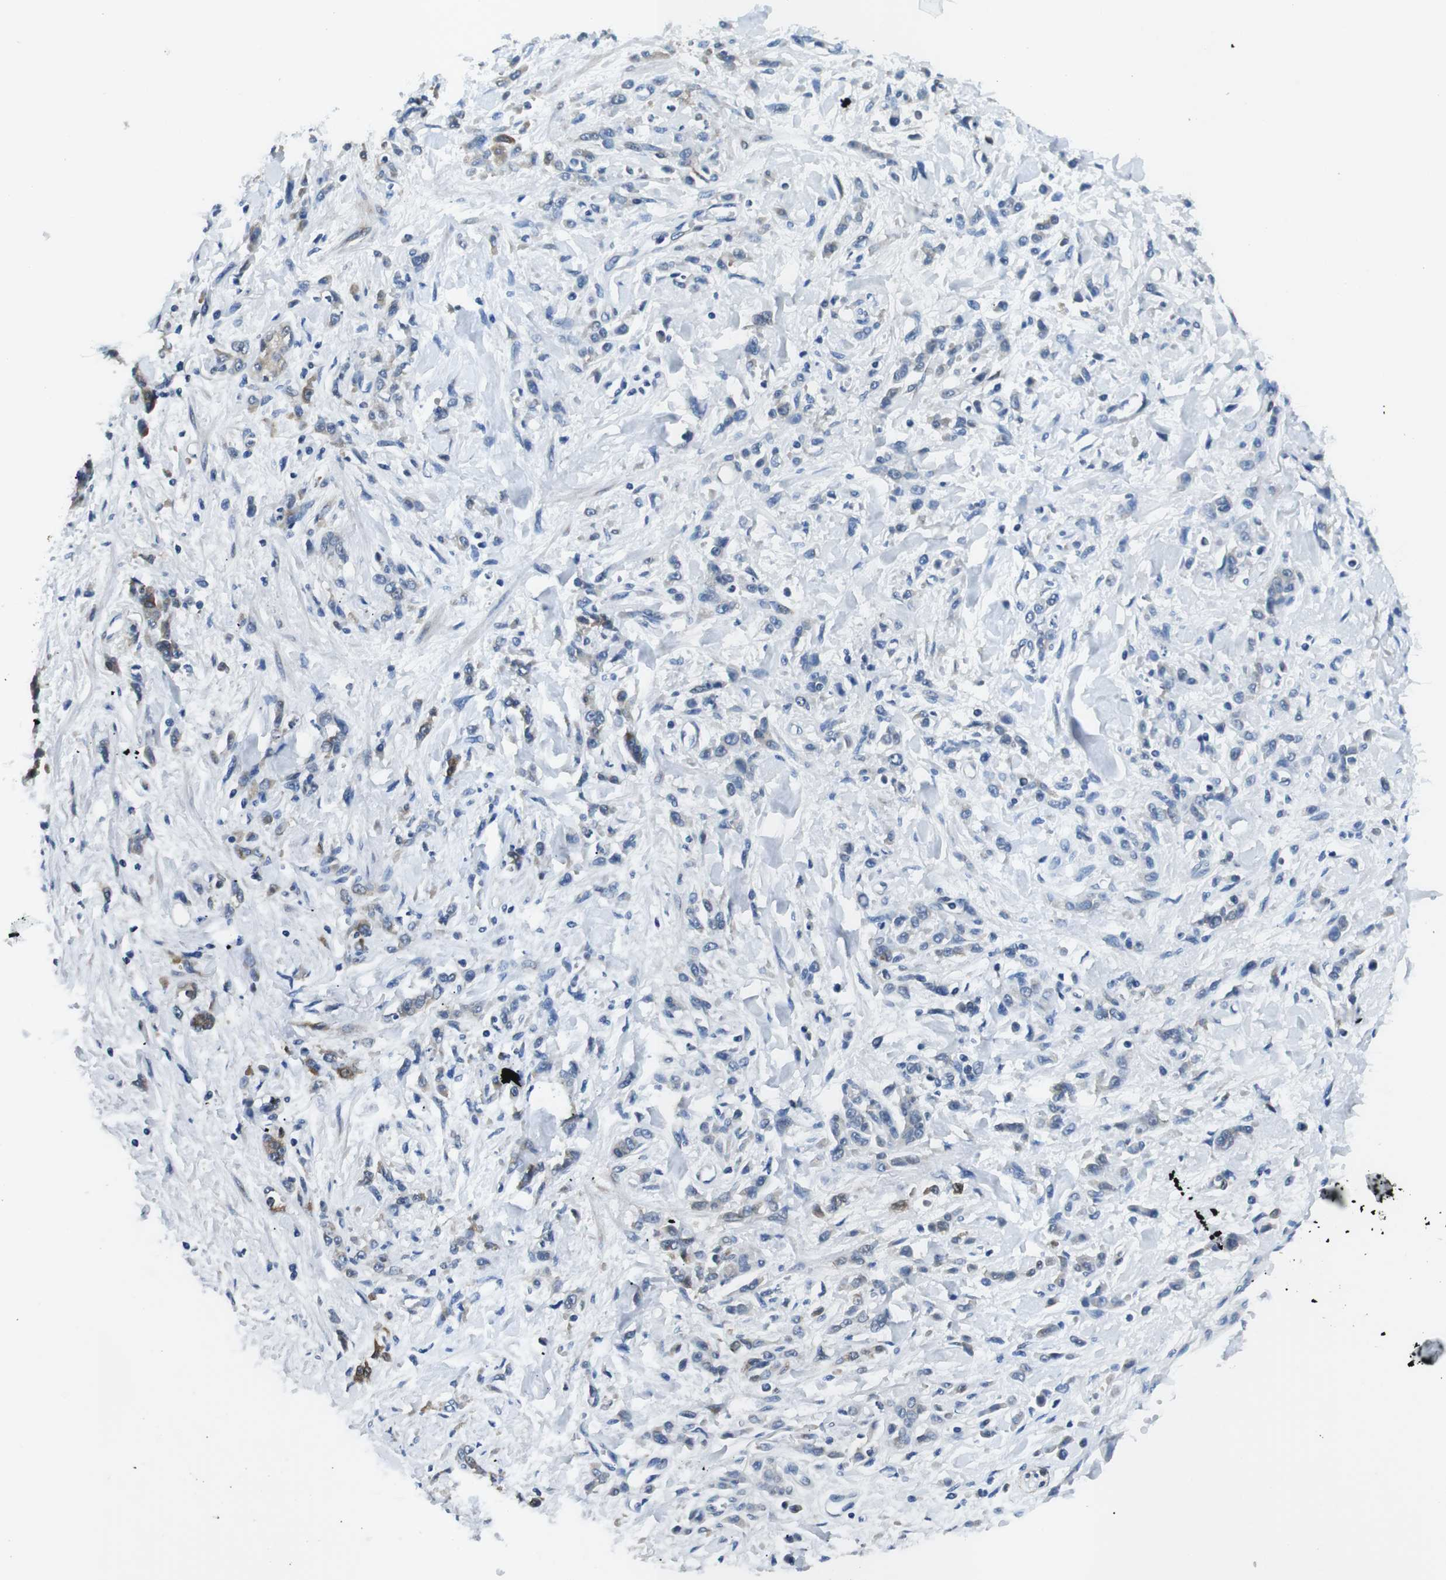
{"staining": {"intensity": "weak", "quantity": "<25%", "location": "cytoplasmic/membranous"}, "tissue": "stomach cancer", "cell_type": "Tumor cells", "image_type": "cancer", "snomed": [{"axis": "morphology", "description": "Normal tissue, NOS"}, {"axis": "morphology", "description": "Adenocarcinoma, NOS"}, {"axis": "topography", "description": "Stomach"}], "caption": "This is an immunohistochemistry (IHC) image of human adenocarcinoma (stomach). There is no expression in tumor cells.", "gene": "PHLDA1", "patient": {"sex": "male", "age": 82}}